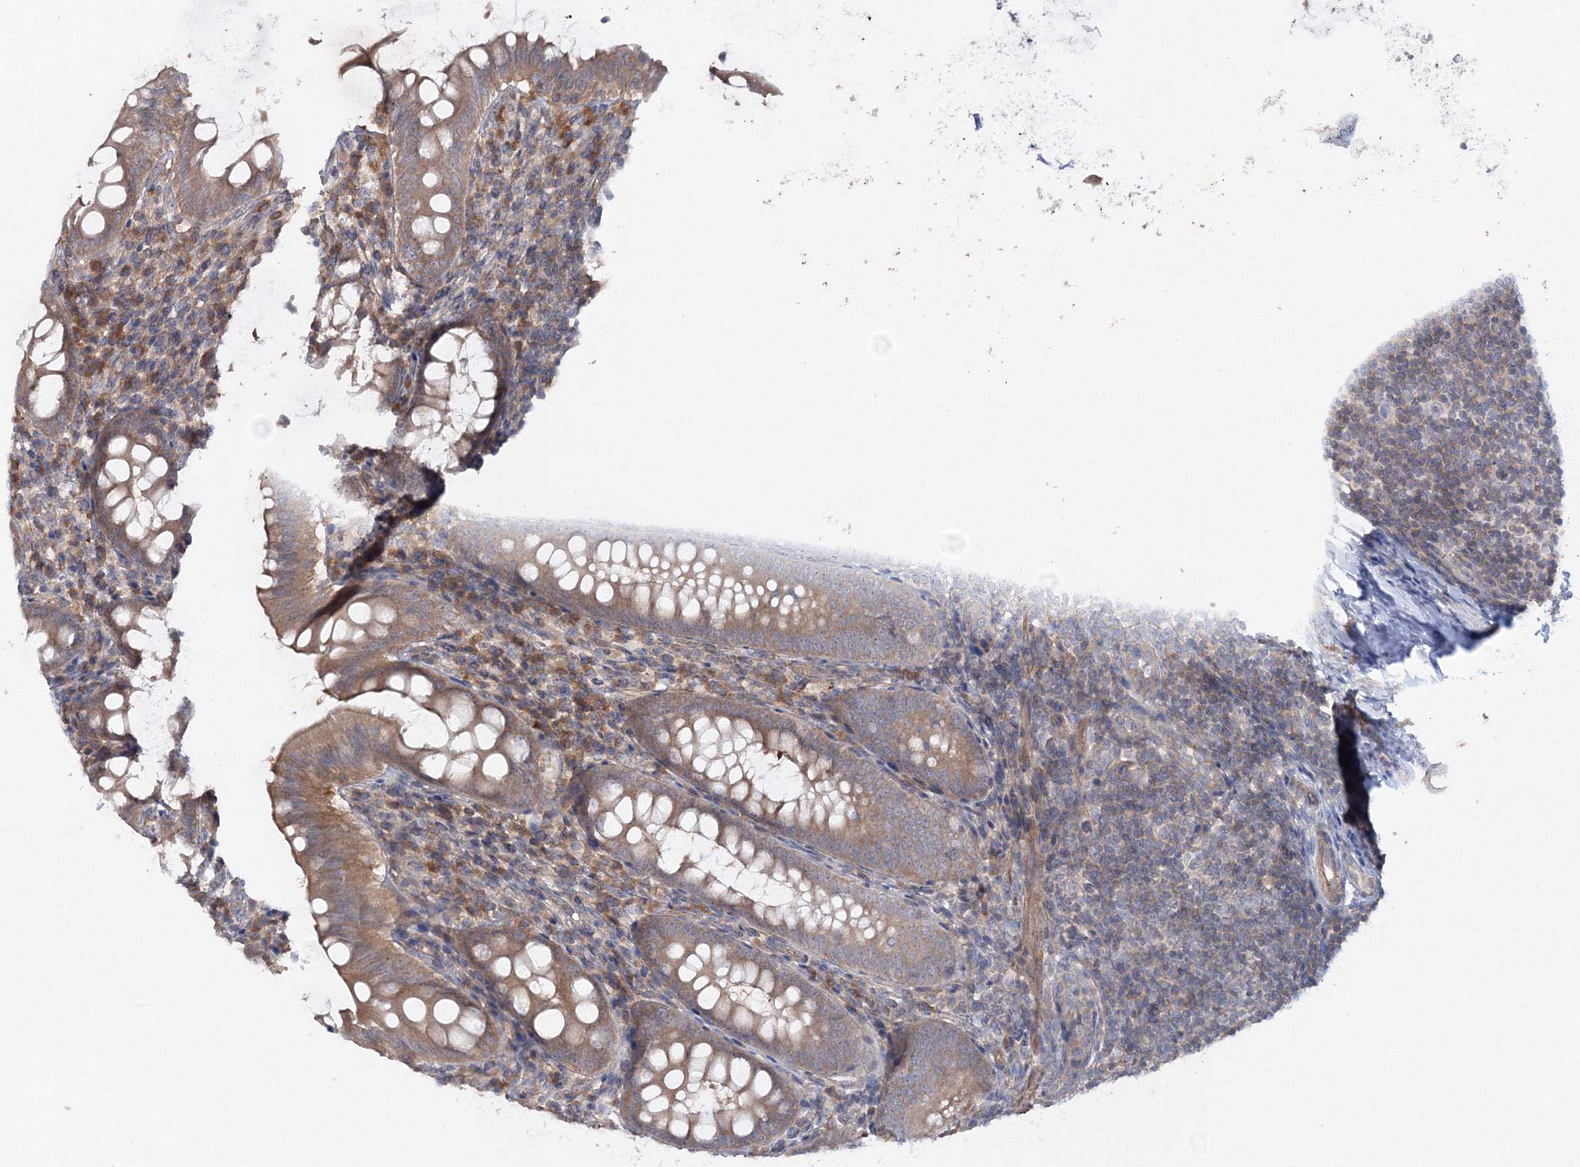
{"staining": {"intensity": "moderate", "quantity": ">75%", "location": "cytoplasmic/membranous"}, "tissue": "appendix", "cell_type": "Glandular cells", "image_type": "normal", "snomed": [{"axis": "morphology", "description": "Normal tissue, NOS"}, {"axis": "topography", "description": "Appendix"}], "caption": "Immunohistochemistry (DAB) staining of unremarkable appendix reveals moderate cytoplasmic/membranous protein staining in approximately >75% of glandular cells.", "gene": "IPMK", "patient": {"sex": "male", "age": 14}}